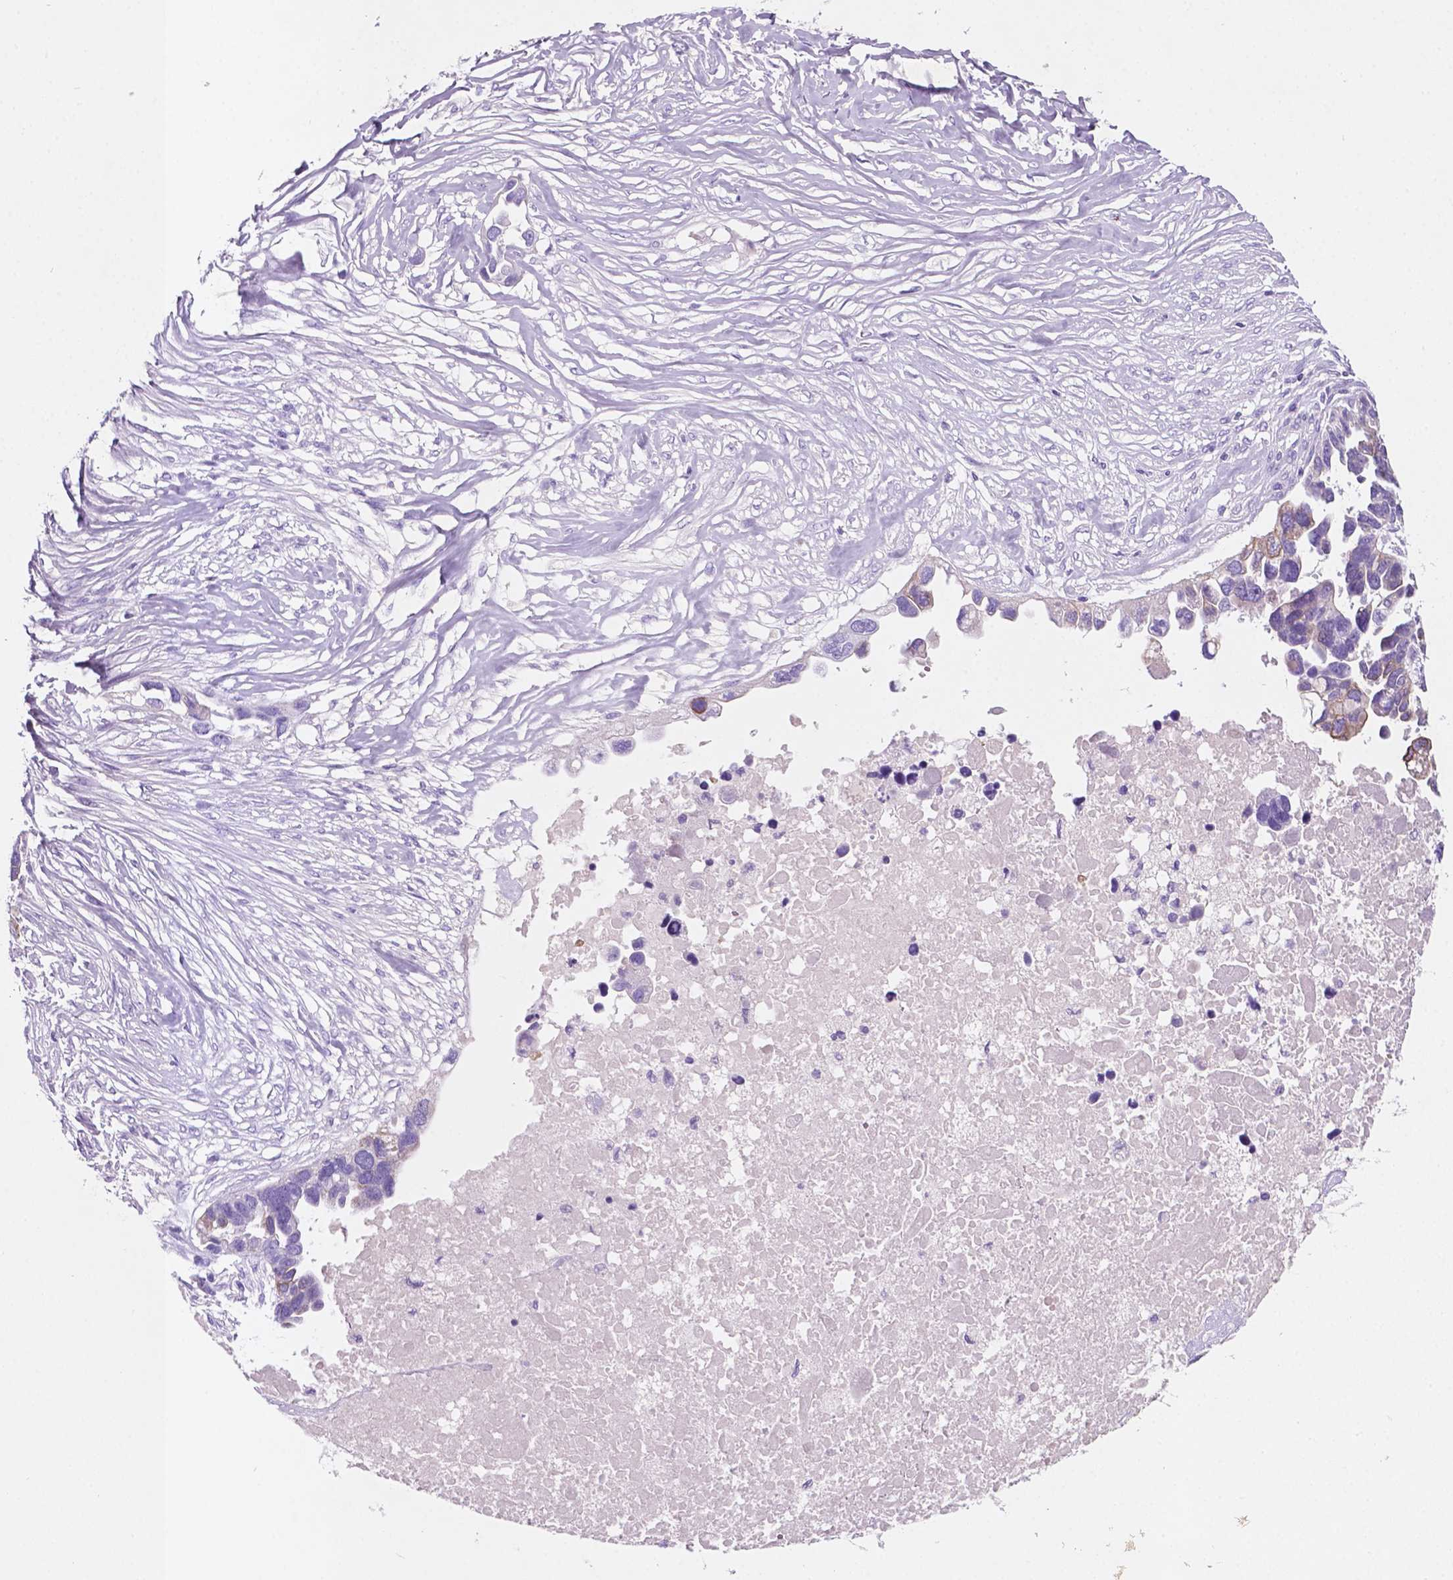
{"staining": {"intensity": "negative", "quantity": "none", "location": "none"}, "tissue": "ovarian cancer", "cell_type": "Tumor cells", "image_type": "cancer", "snomed": [{"axis": "morphology", "description": "Cystadenocarcinoma, serous, NOS"}, {"axis": "topography", "description": "Ovary"}], "caption": "There is no significant staining in tumor cells of ovarian serous cystadenocarcinoma. (DAB (3,3'-diaminobenzidine) immunohistochemistry (IHC) with hematoxylin counter stain).", "gene": "POU4F1", "patient": {"sex": "female", "age": 54}}